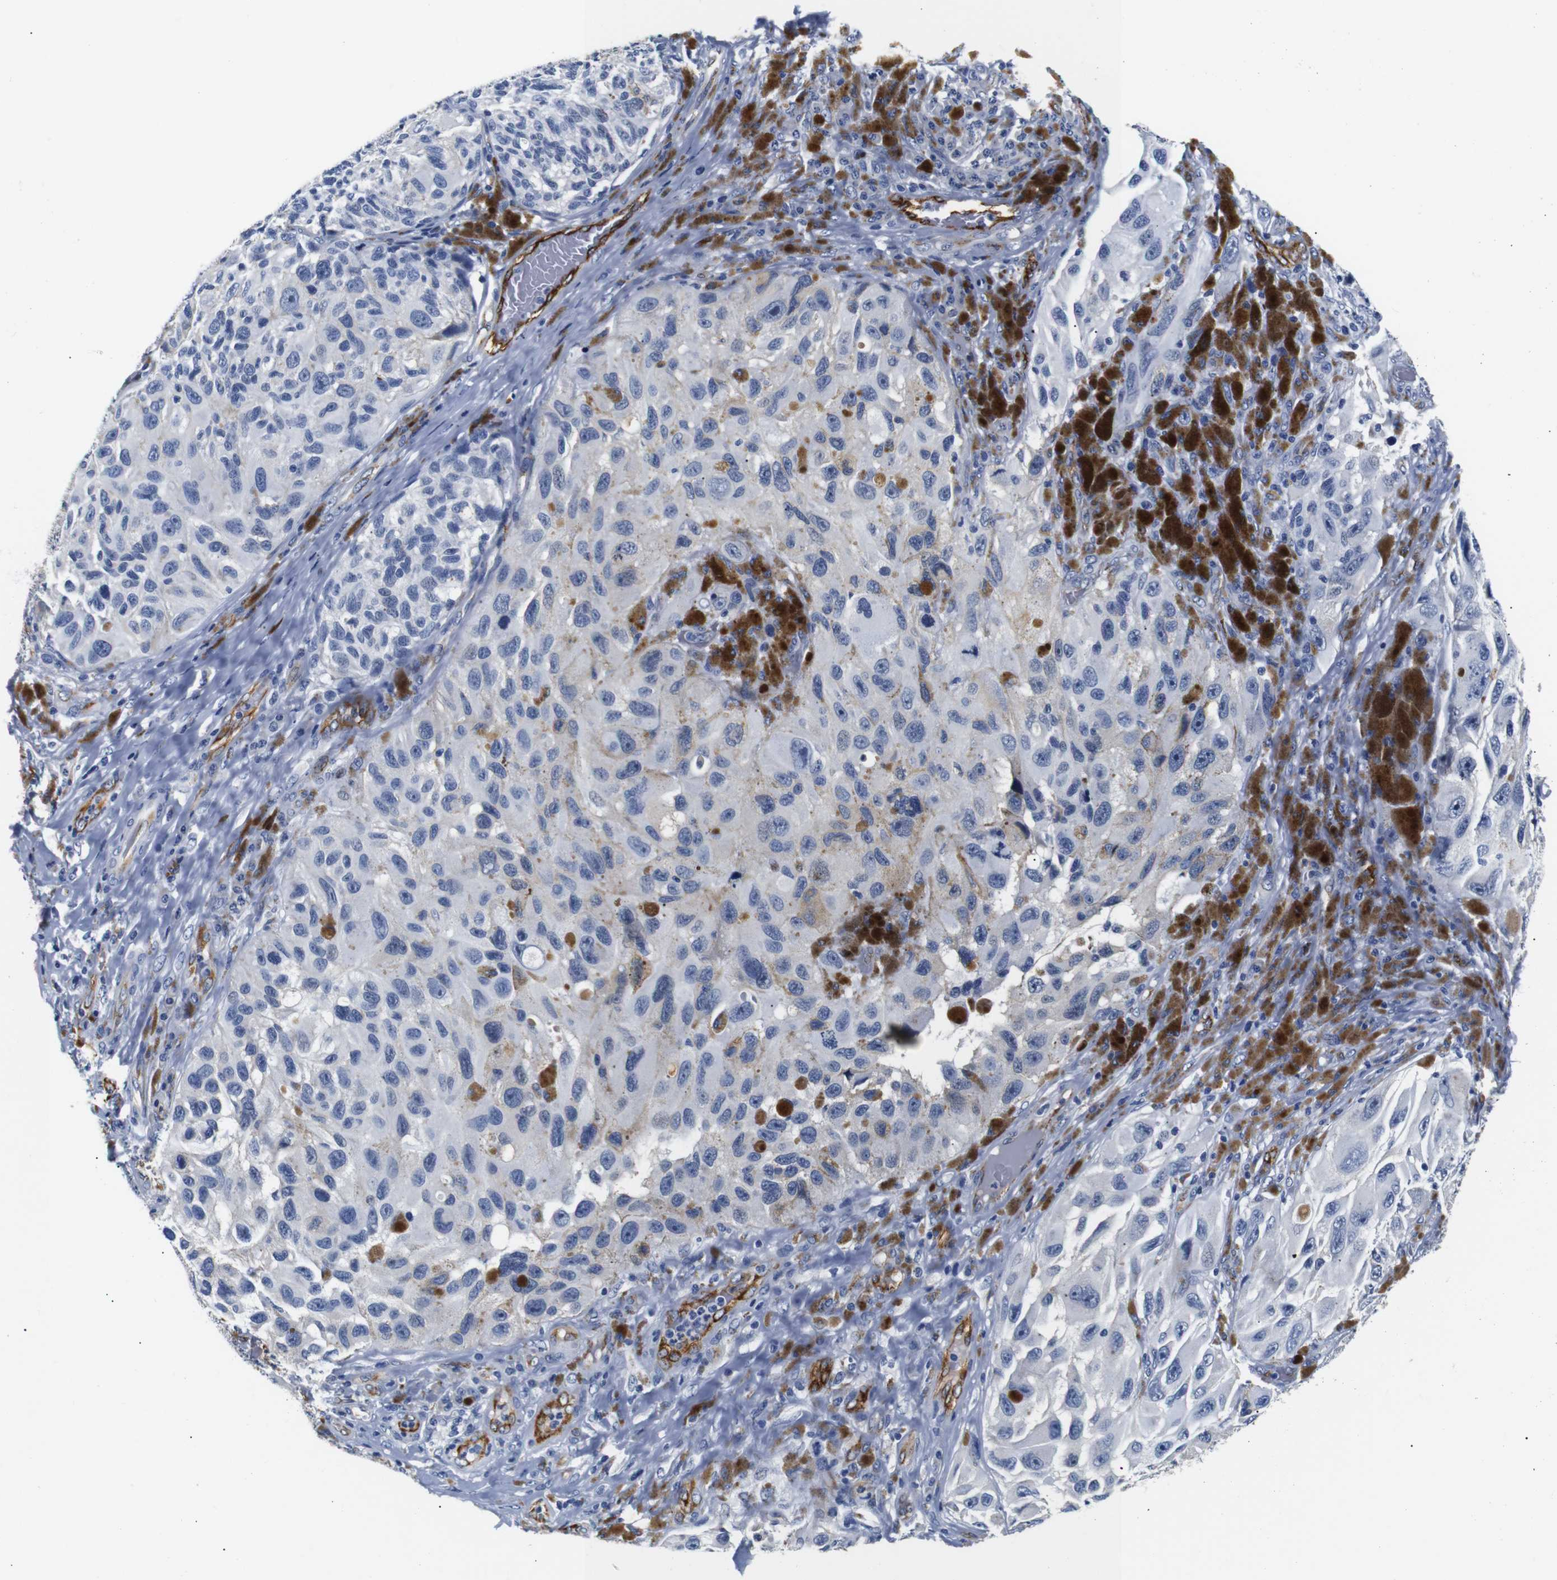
{"staining": {"intensity": "negative", "quantity": "none", "location": "none"}, "tissue": "melanoma", "cell_type": "Tumor cells", "image_type": "cancer", "snomed": [{"axis": "morphology", "description": "Malignant melanoma, NOS"}, {"axis": "topography", "description": "Skin"}], "caption": "Melanoma was stained to show a protein in brown. There is no significant positivity in tumor cells.", "gene": "MUC4", "patient": {"sex": "female", "age": 73}}